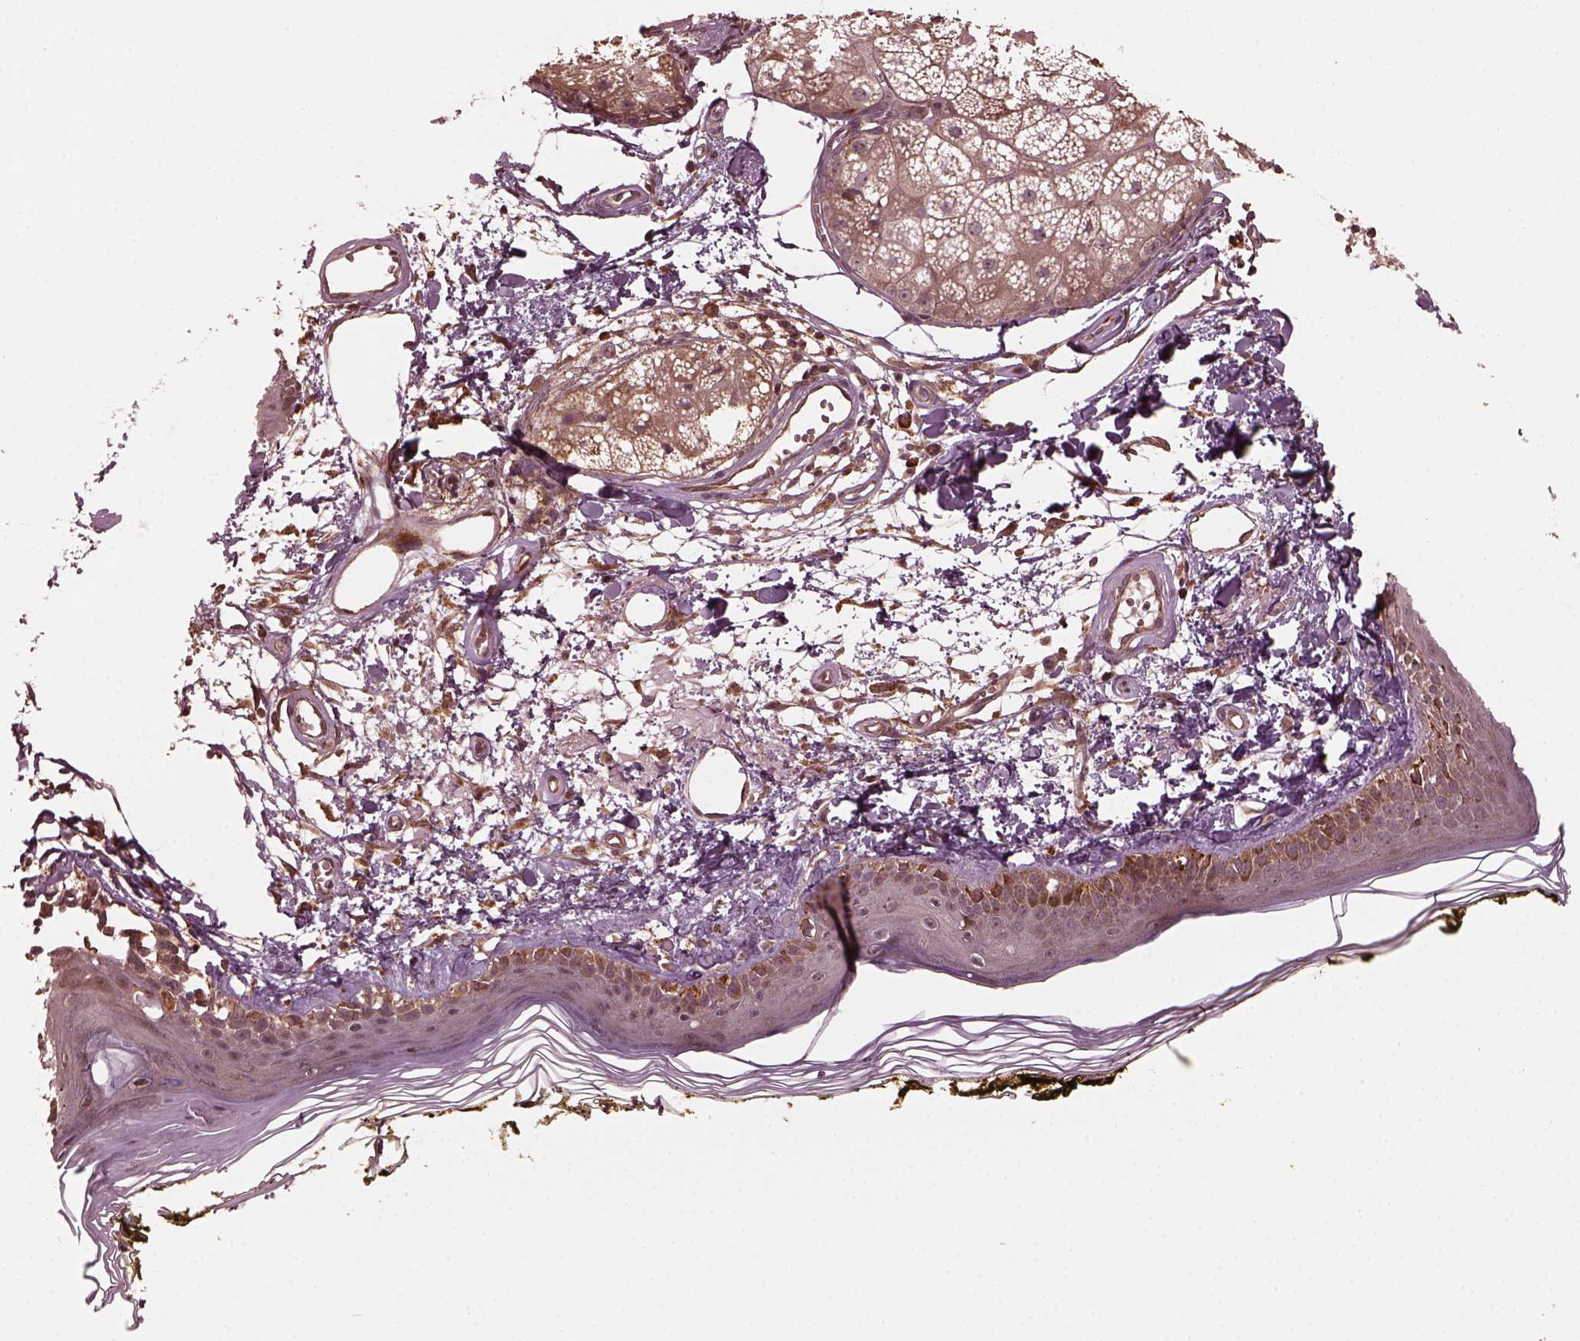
{"staining": {"intensity": "strong", "quantity": ">75%", "location": "cytoplasmic/membranous"}, "tissue": "skin", "cell_type": "Fibroblasts", "image_type": "normal", "snomed": [{"axis": "morphology", "description": "Normal tissue, NOS"}, {"axis": "topography", "description": "Skin"}], "caption": "Skin stained with IHC demonstrates strong cytoplasmic/membranous staining in approximately >75% of fibroblasts. (DAB IHC, brown staining for protein, blue staining for nuclei).", "gene": "ZNF292", "patient": {"sex": "male", "age": 76}}